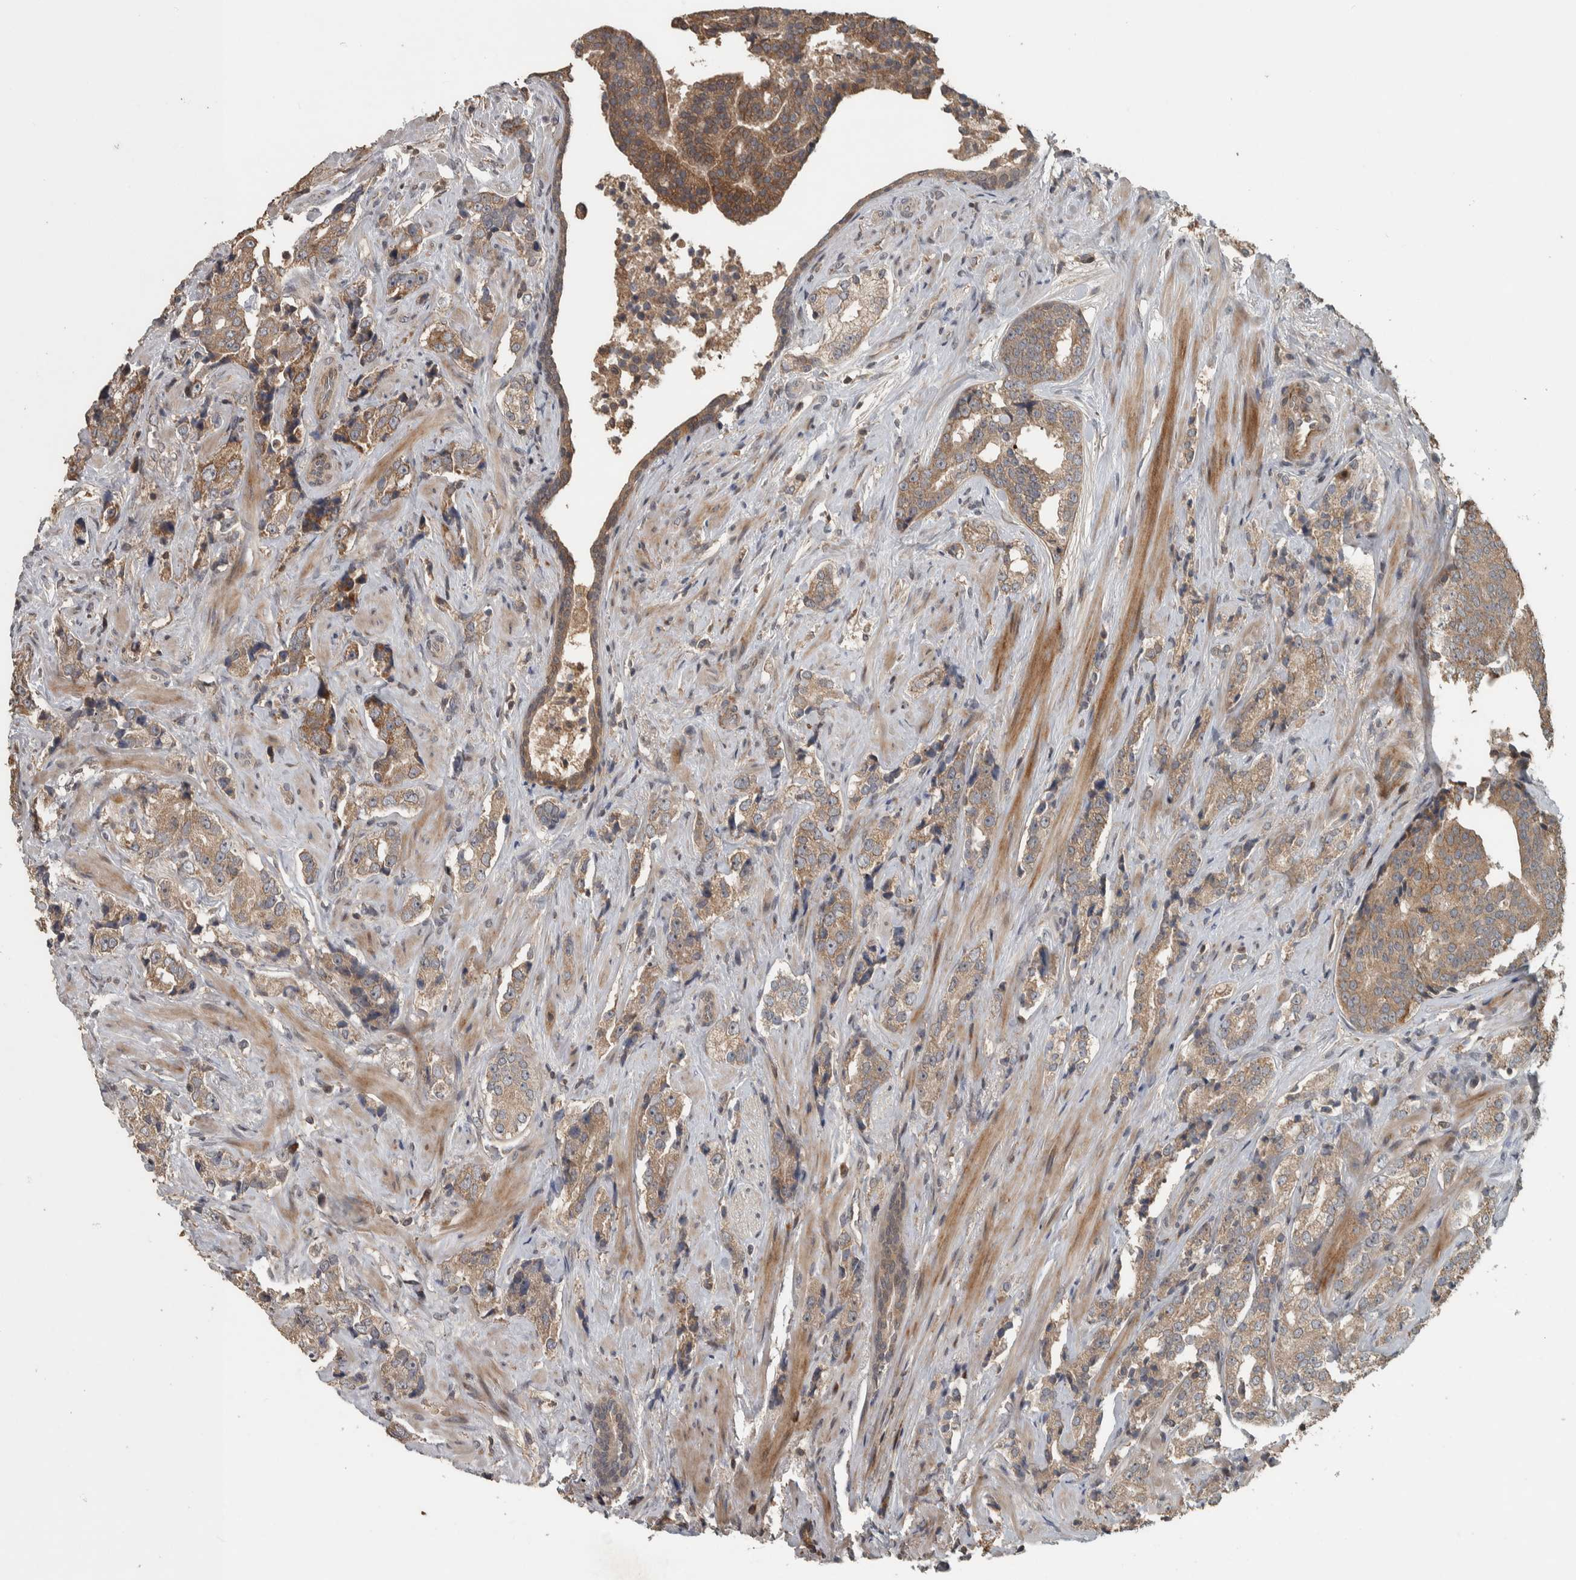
{"staining": {"intensity": "weak", "quantity": ">75%", "location": "cytoplasmic/membranous"}, "tissue": "prostate cancer", "cell_type": "Tumor cells", "image_type": "cancer", "snomed": [{"axis": "morphology", "description": "Adenocarcinoma, High grade"}, {"axis": "topography", "description": "Prostate"}], "caption": "The histopathology image demonstrates staining of high-grade adenocarcinoma (prostate), revealing weak cytoplasmic/membranous protein positivity (brown color) within tumor cells.", "gene": "ERAL1", "patient": {"sex": "male", "age": 71}}